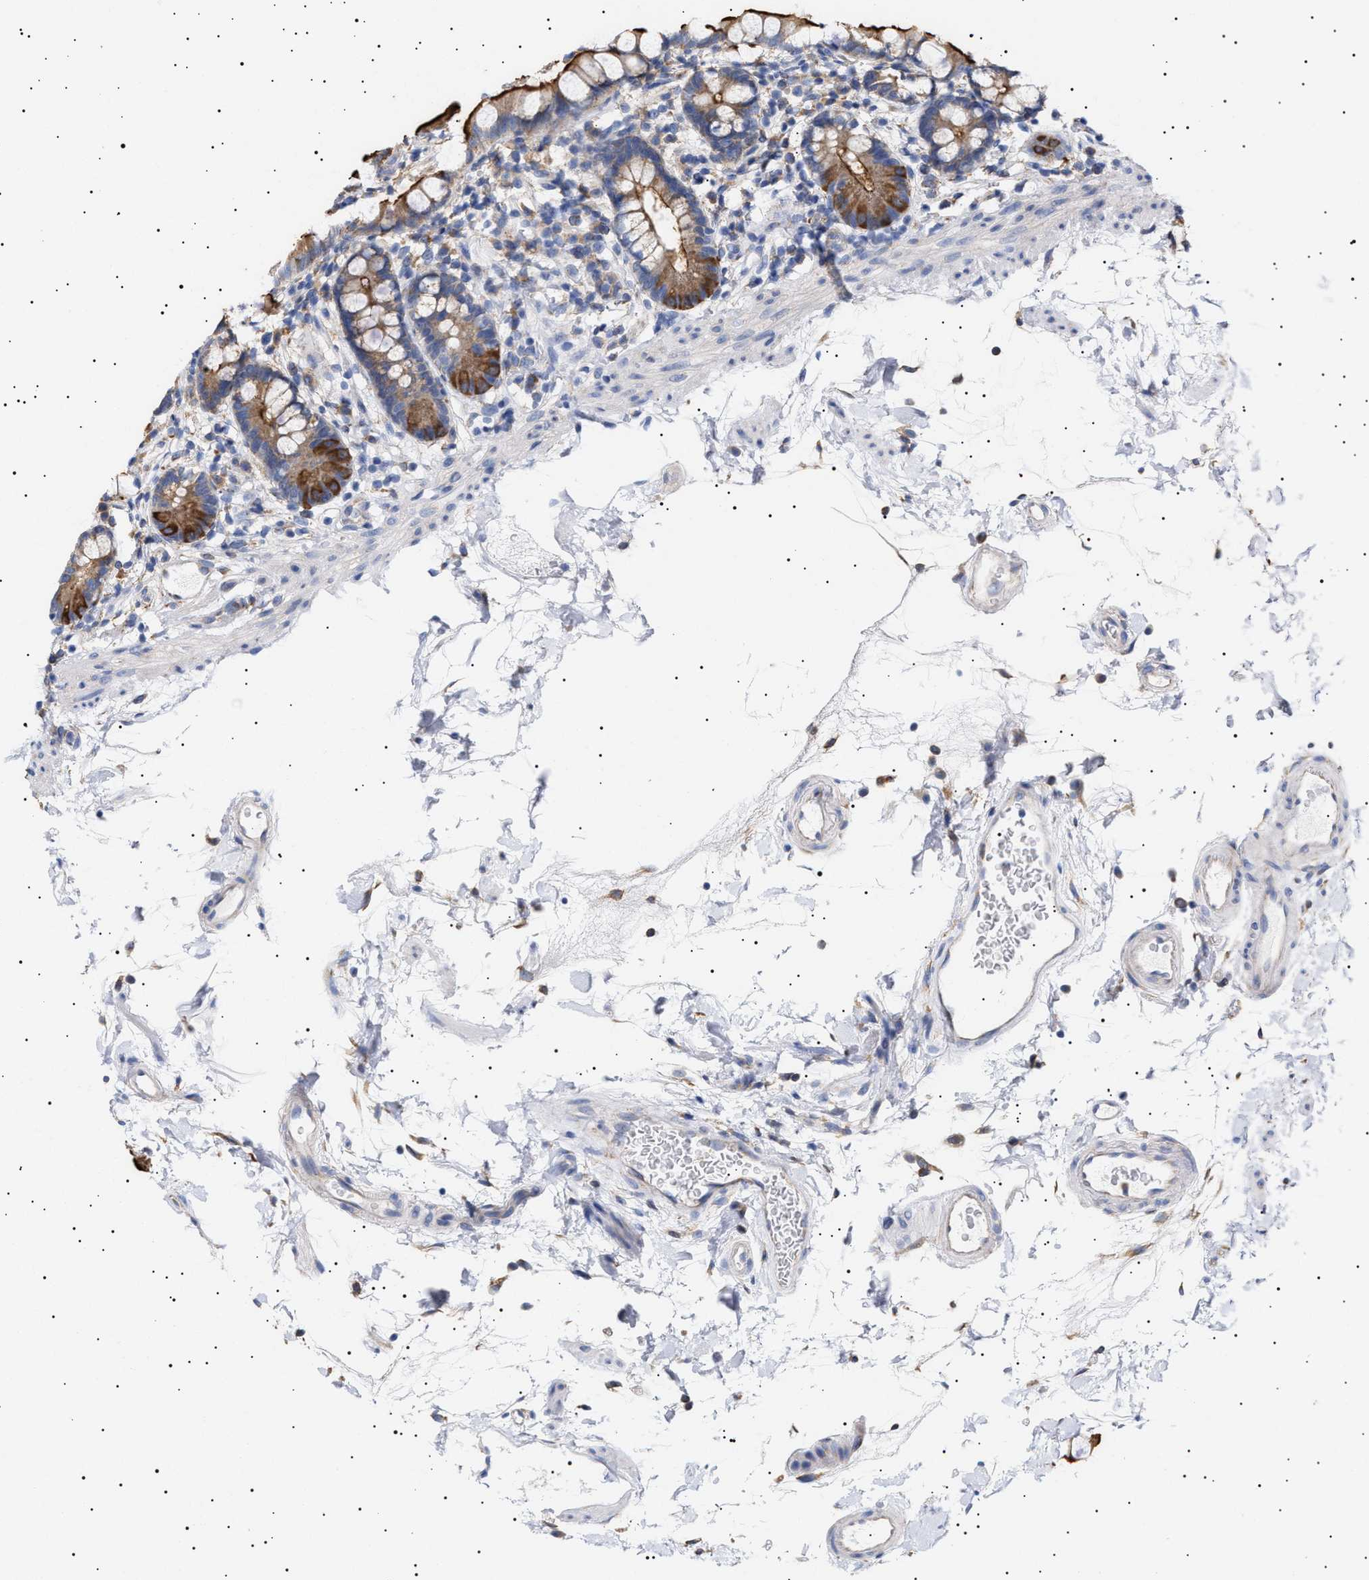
{"staining": {"intensity": "strong", "quantity": ">75%", "location": "cytoplasmic/membranous"}, "tissue": "small intestine", "cell_type": "Glandular cells", "image_type": "normal", "snomed": [{"axis": "morphology", "description": "Normal tissue, NOS"}, {"axis": "topography", "description": "Small intestine"}], "caption": "Benign small intestine reveals strong cytoplasmic/membranous expression in about >75% of glandular cells (brown staining indicates protein expression, while blue staining denotes nuclei)..", "gene": "ERCC6L2", "patient": {"sex": "female", "age": 84}}